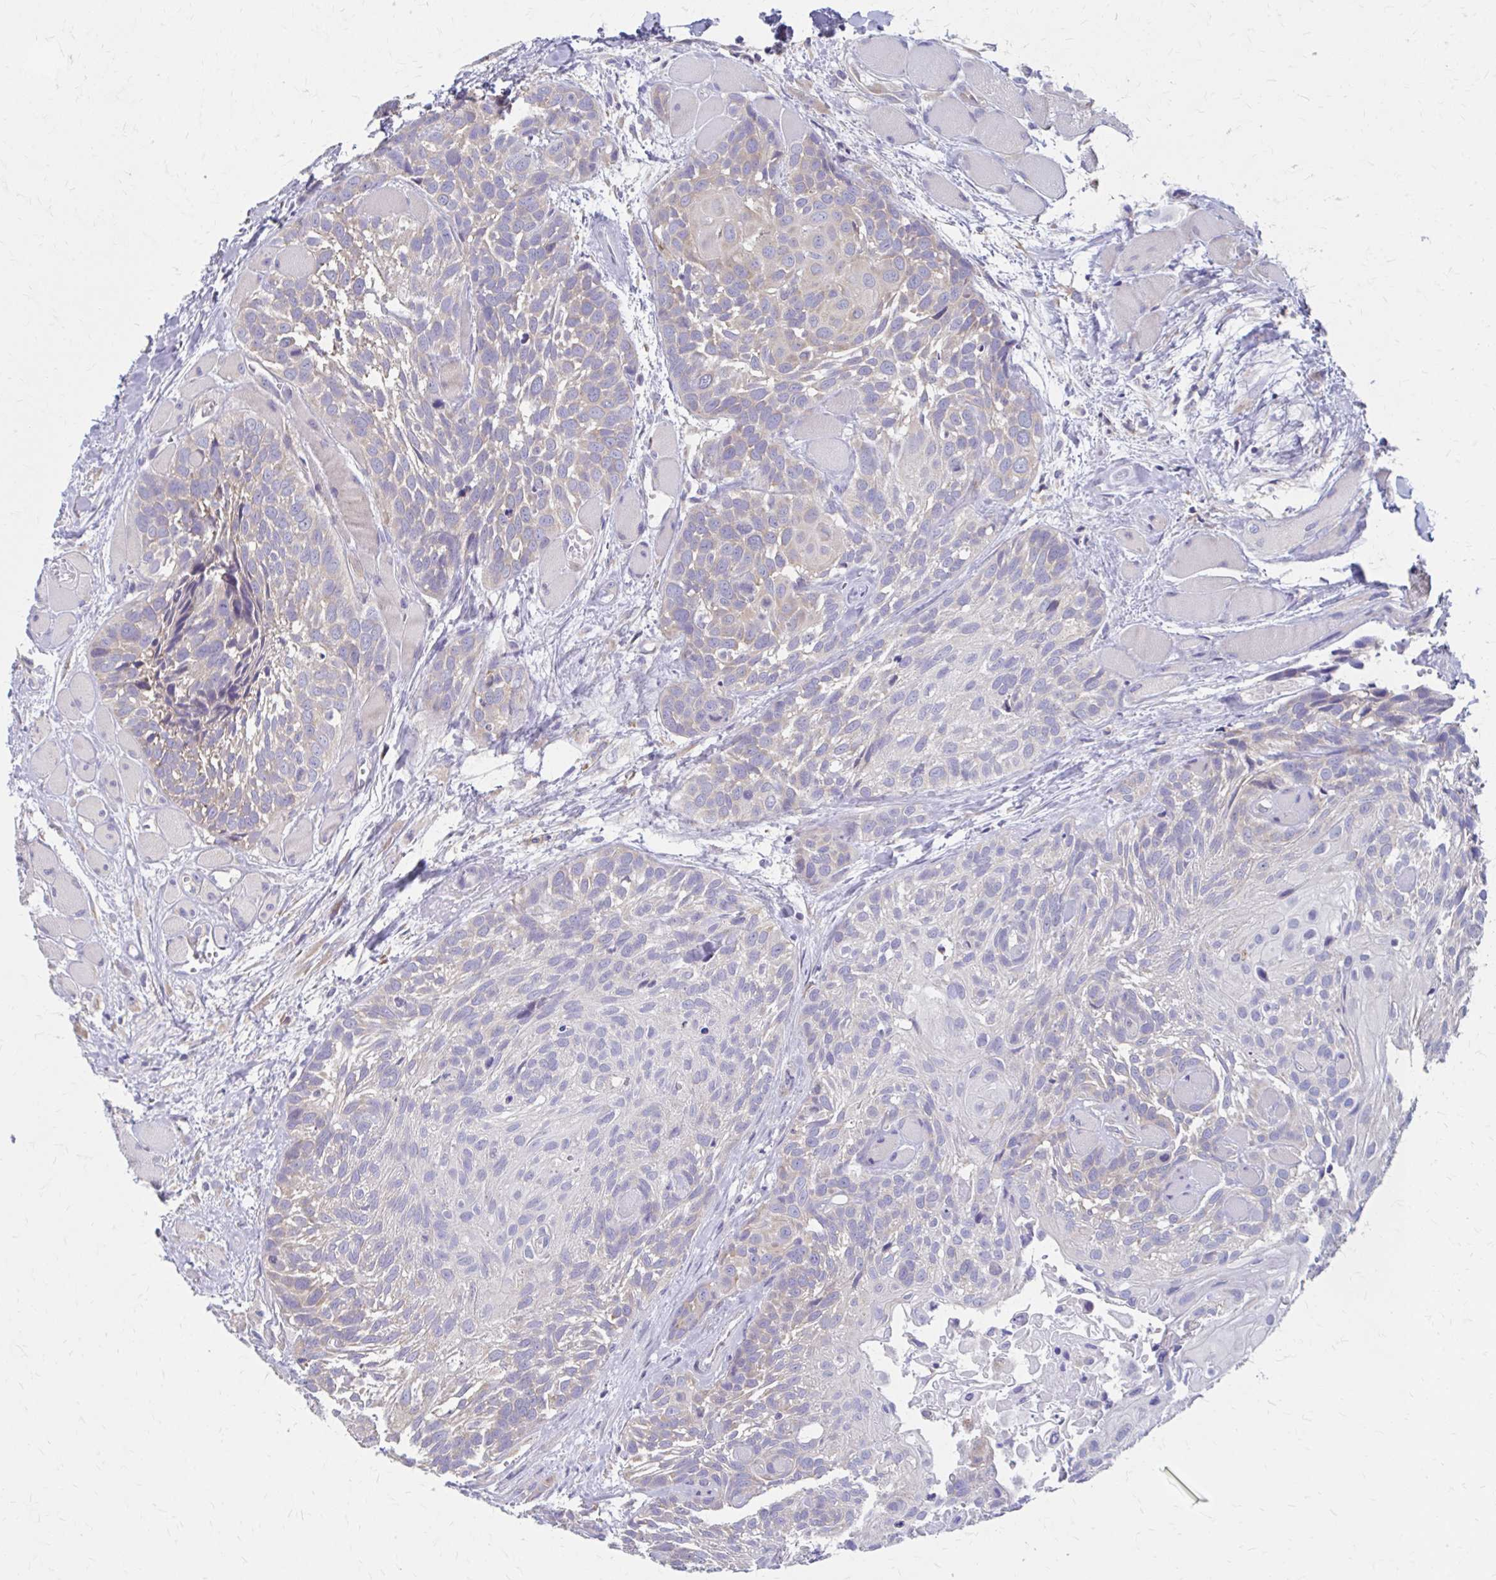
{"staining": {"intensity": "negative", "quantity": "none", "location": "none"}, "tissue": "head and neck cancer", "cell_type": "Tumor cells", "image_type": "cancer", "snomed": [{"axis": "morphology", "description": "Squamous cell carcinoma, NOS"}, {"axis": "topography", "description": "Head-Neck"}], "caption": "Immunohistochemistry (IHC) histopathology image of neoplastic tissue: head and neck squamous cell carcinoma stained with DAB reveals no significant protein expression in tumor cells.", "gene": "RPL27A", "patient": {"sex": "female", "age": 50}}